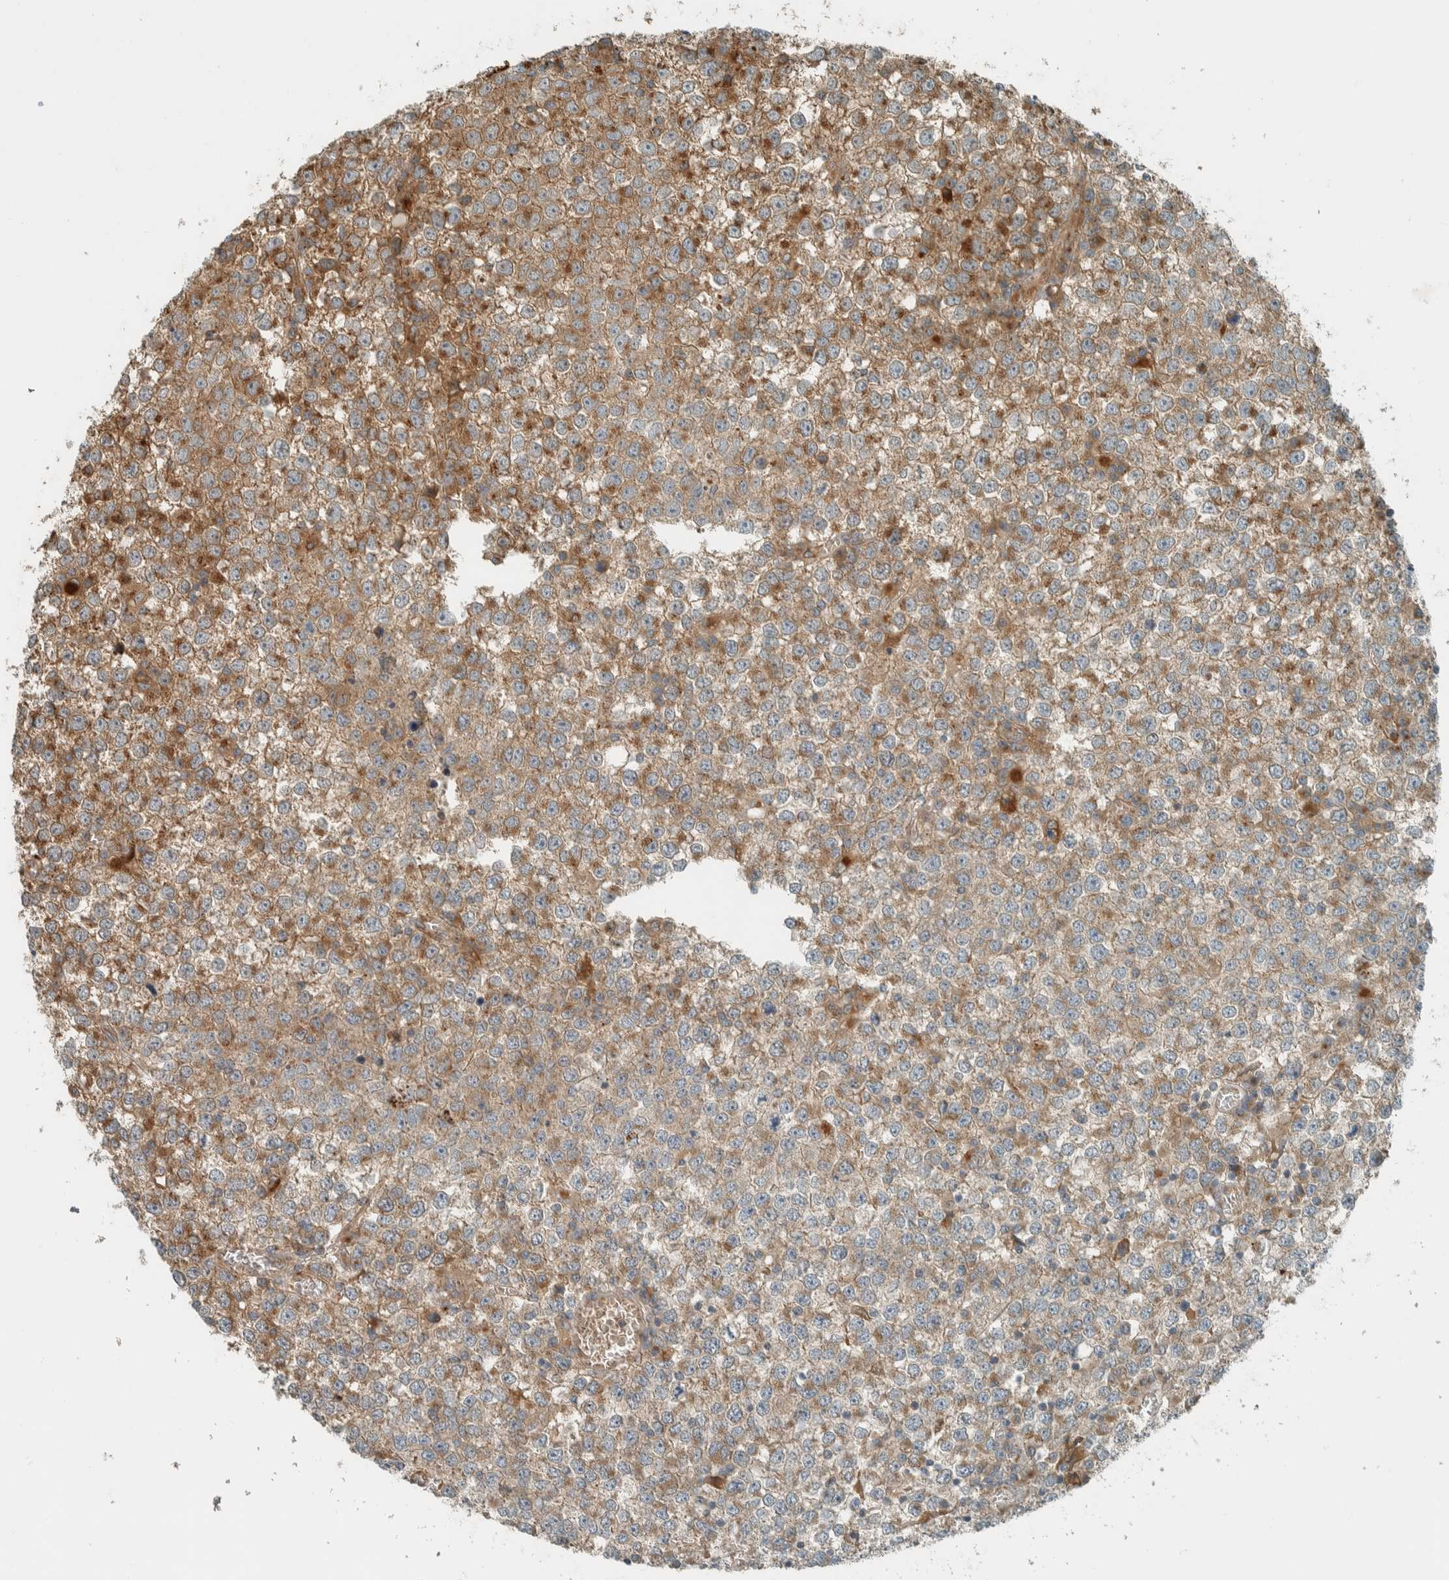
{"staining": {"intensity": "strong", "quantity": "<25%", "location": "cytoplasmic/membranous"}, "tissue": "testis cancer", "cell_type": "Tumor cells", "image_type": "cancer", "snomed": [{"axis": "morphology", "description": "Seminoma, NOS"}, {"axis": "topography", "description": "Testis"}], "caption": "A brown stain labels strong cytoplasmic/membranous positivity of a protein in seminoma (testis) tumor cells.", "gene": "EXOC7", "patient": {"sex": "male", "age": 65}}